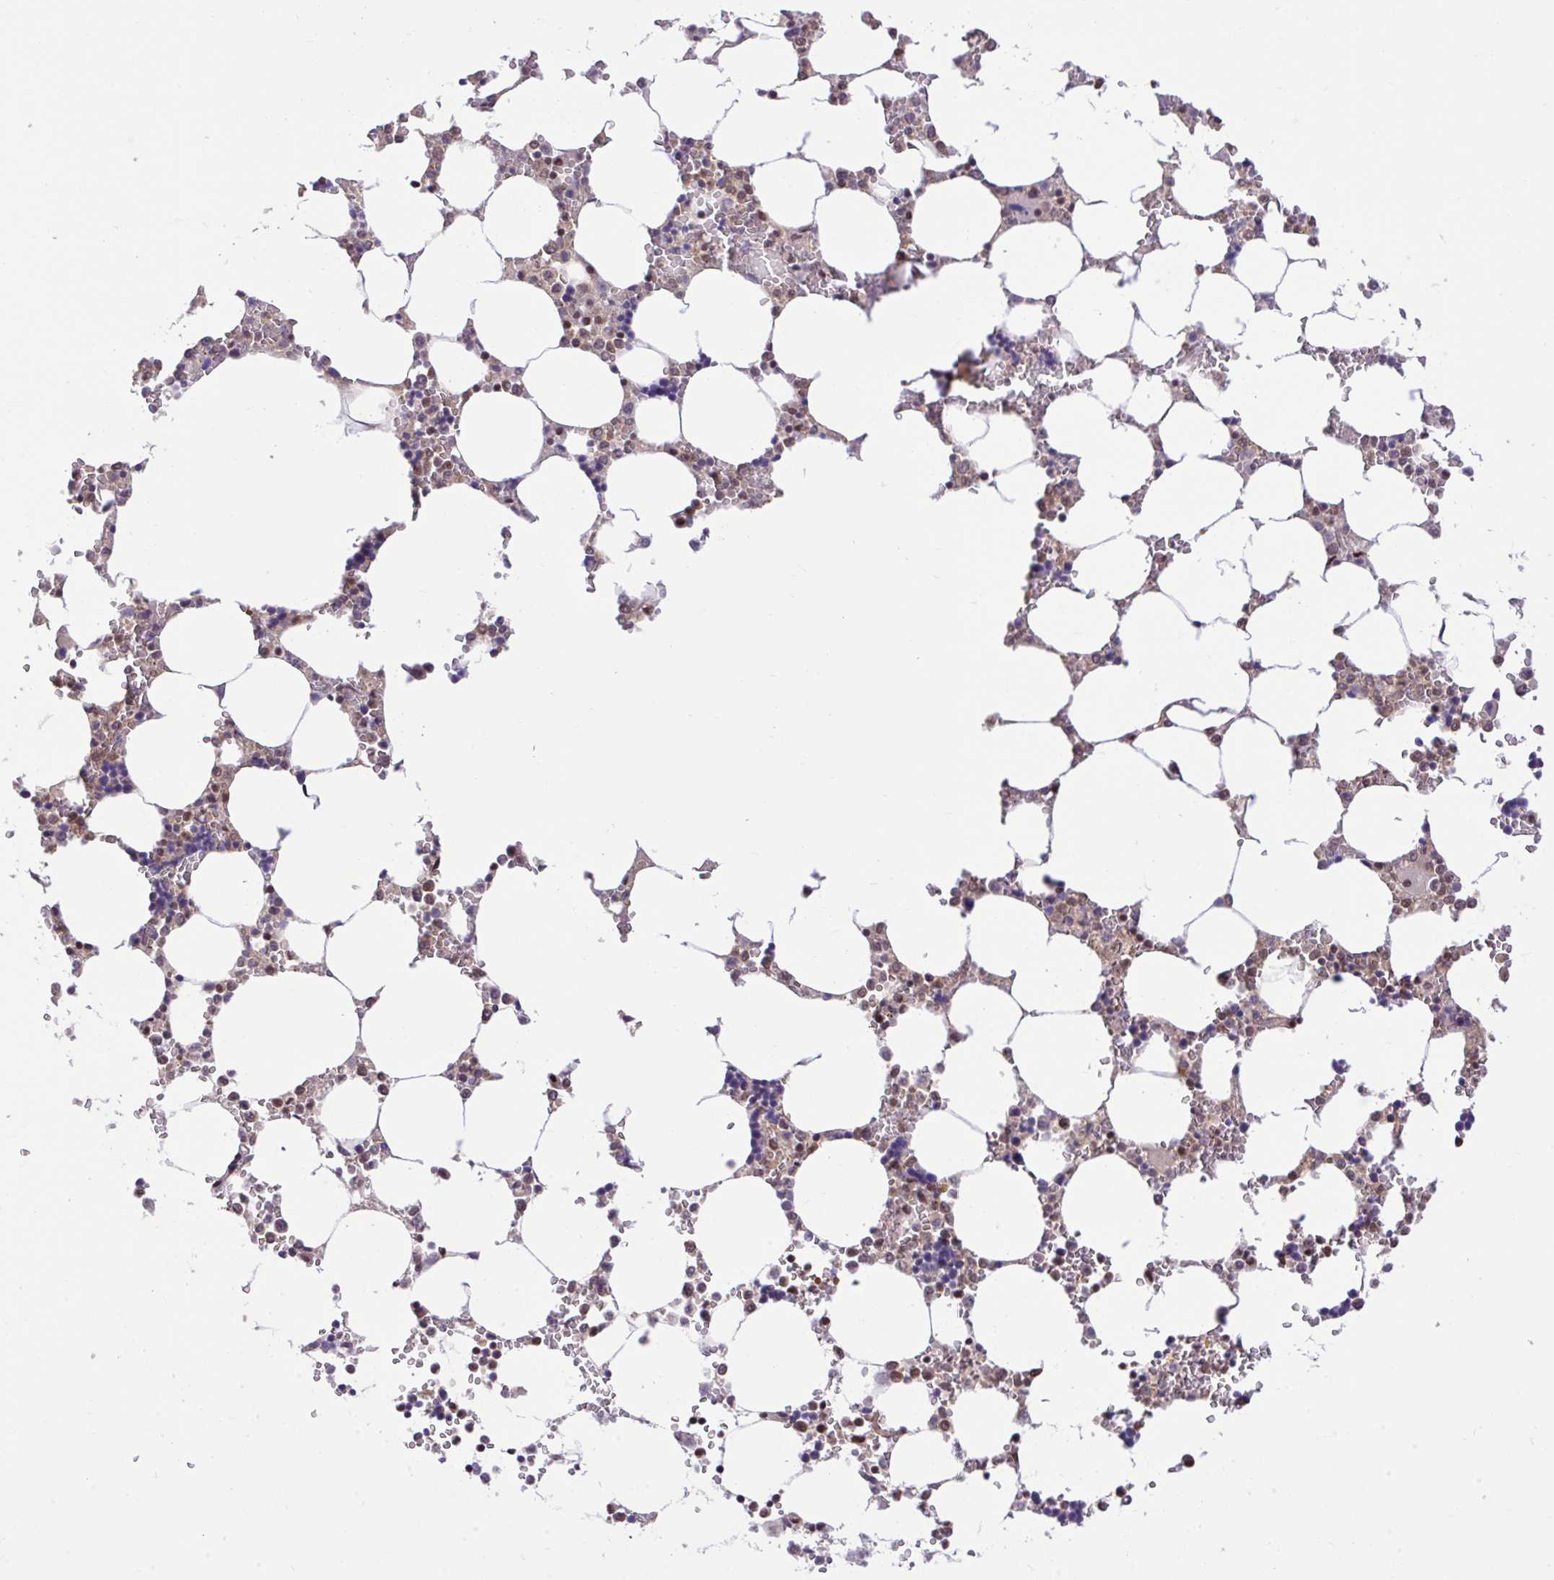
{"staining": {"intensity": "moderate", "quantity": "<25%", "location": "nuclear"}, "tissue": "bone marrow", "cell_type": "Hematopoietic cells", "image_type": "normal", "snomed": [{"axis": "morphology", "description": "Normal tissue, NOS"}, {"axis": "topography", "description": "Bone marrow"}], "caption": "A photomicrograph of human bone marrow stained for a protein displays moderate nuclear brown staining in hematopoietic cells.", "gene": "GLIS3", "patient": {"sex": "male", "age": 64}}